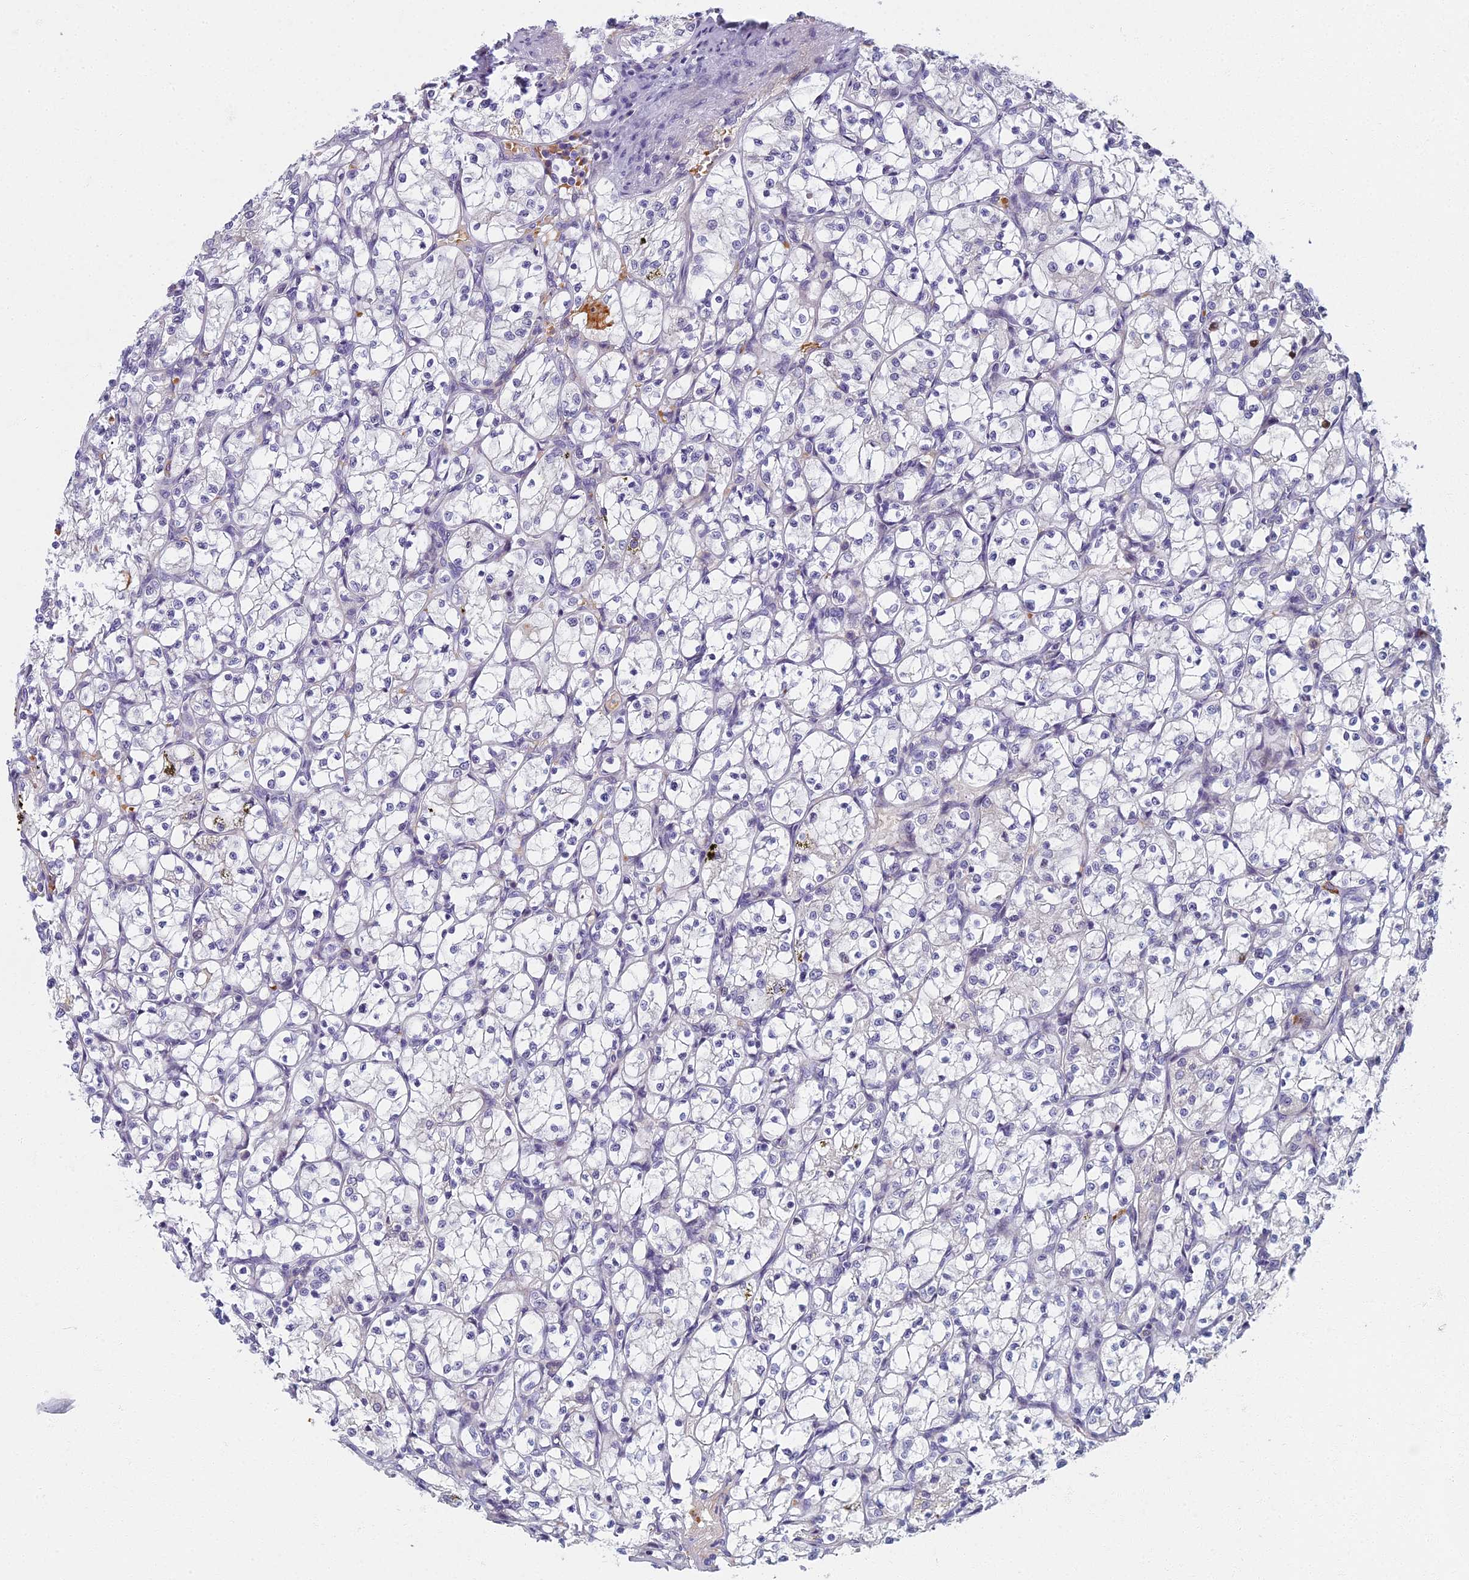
{"staining": {"intensity": "negative", "quantity": "none", "location": "none"}, "tissue": "renal cancer", "cell_type": "Tumor cells", "image_type": "cancer", "snomed": [{"axis": "morphology", "description": "Adenocarcinoma, NOS"}, {"axis": "topography", "description": "Kidney"}], "caption": "High power microscopy photomicrograph of an immunohistochemistry (IHC) micrograph of renal adenocarcinoma, revealing no significant positivity in tumor cells.", "gene": "ARL15", "patient": {"sex": "female", "age": 69}}